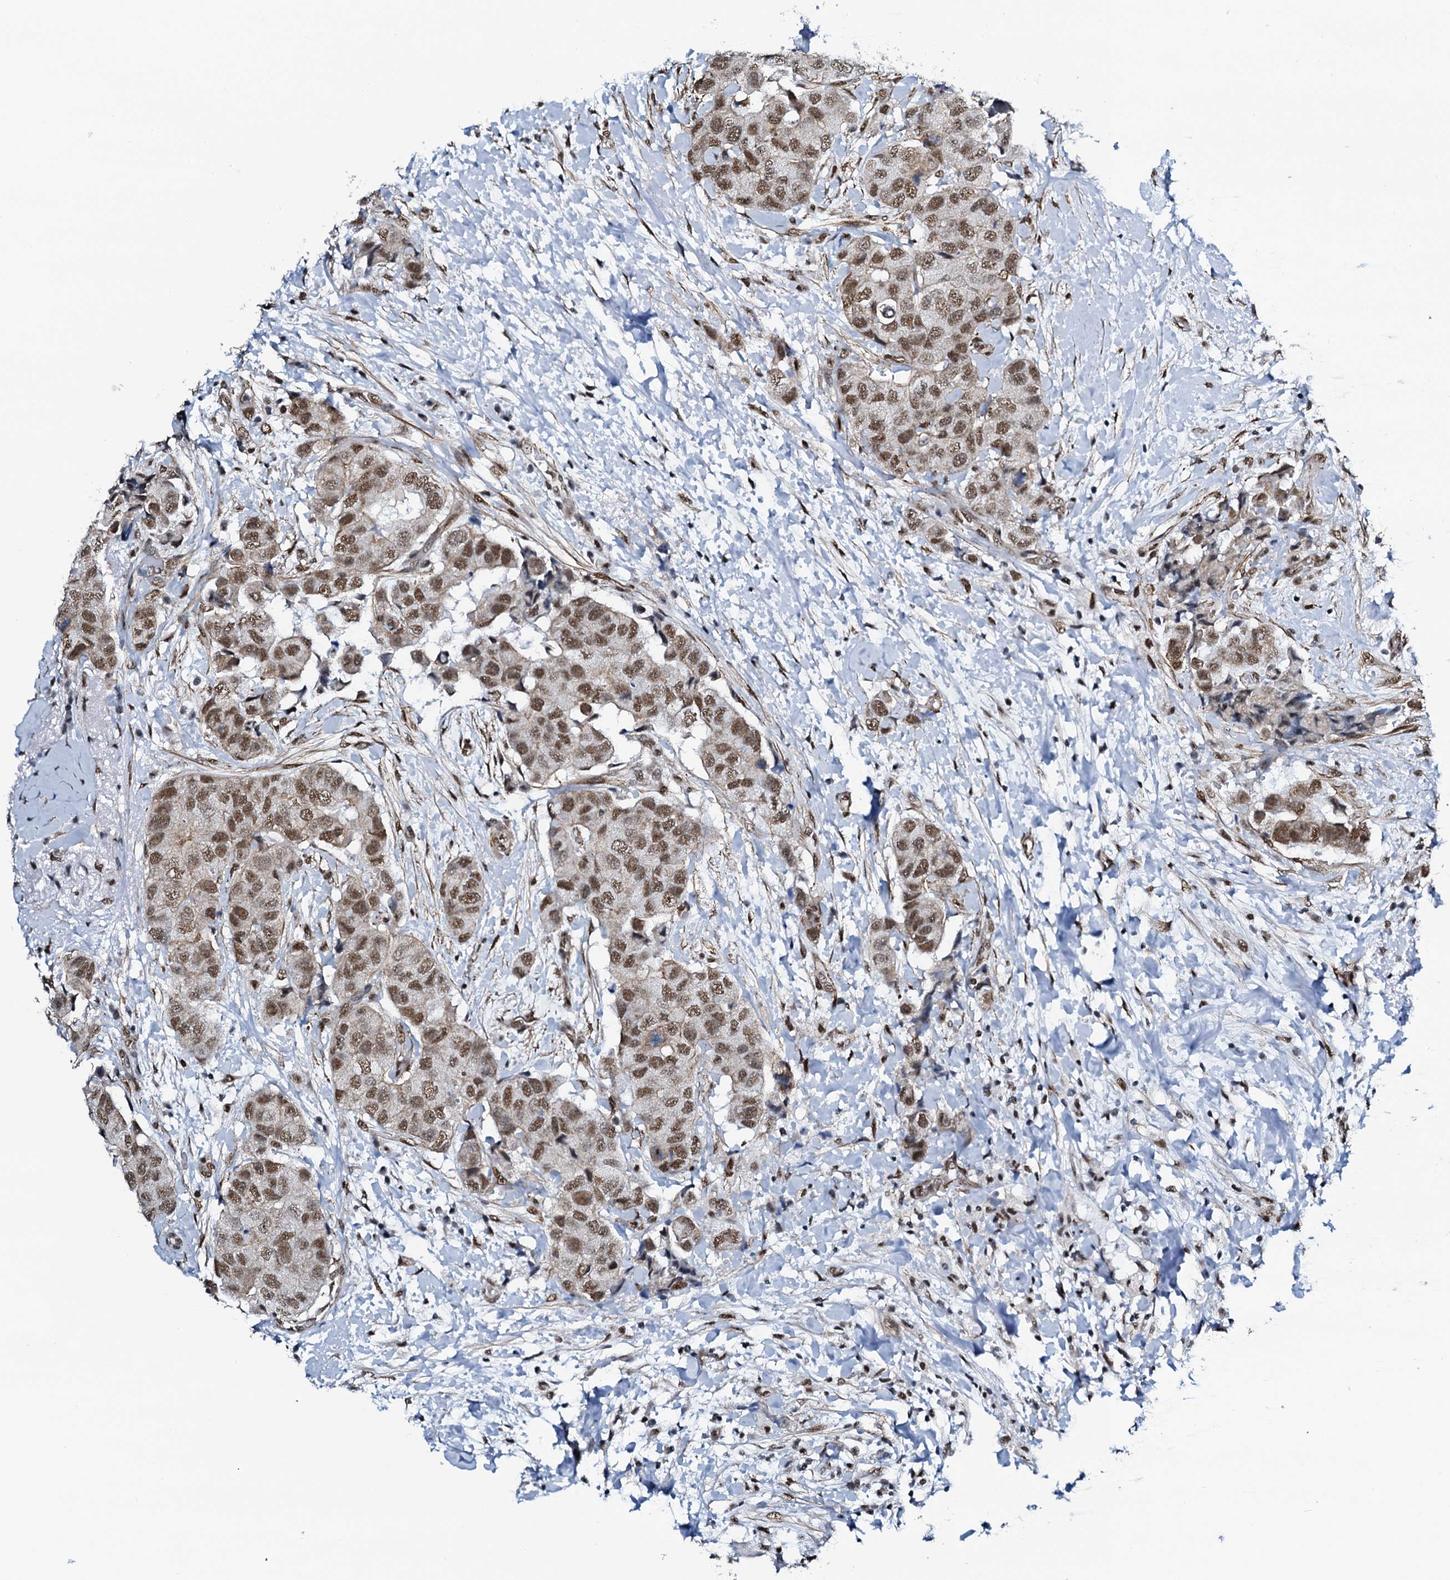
{"staining": {"intensity": "moderate", "quantity": ">75%", "location": "nuclear"}, "tissue": "breast cancer", "cell_type": "Tumor cells", "image_type": "cancer", "snomed": [{"axis": "morphology", "description": "Normal tissue, NOS"}, {"axis": "morphology", "description": "Duct carcinoma"}, {"axis": "topography", "description": "Breast"}], "caption": "Immunohistochemical staining of breast cancer (intraductal carcinoma) demonstrates moderate nuclear protein positivity in about >75% of tumor cells.", "gene": "CWC15", "patient": {"sex": "female", "age": 62}}